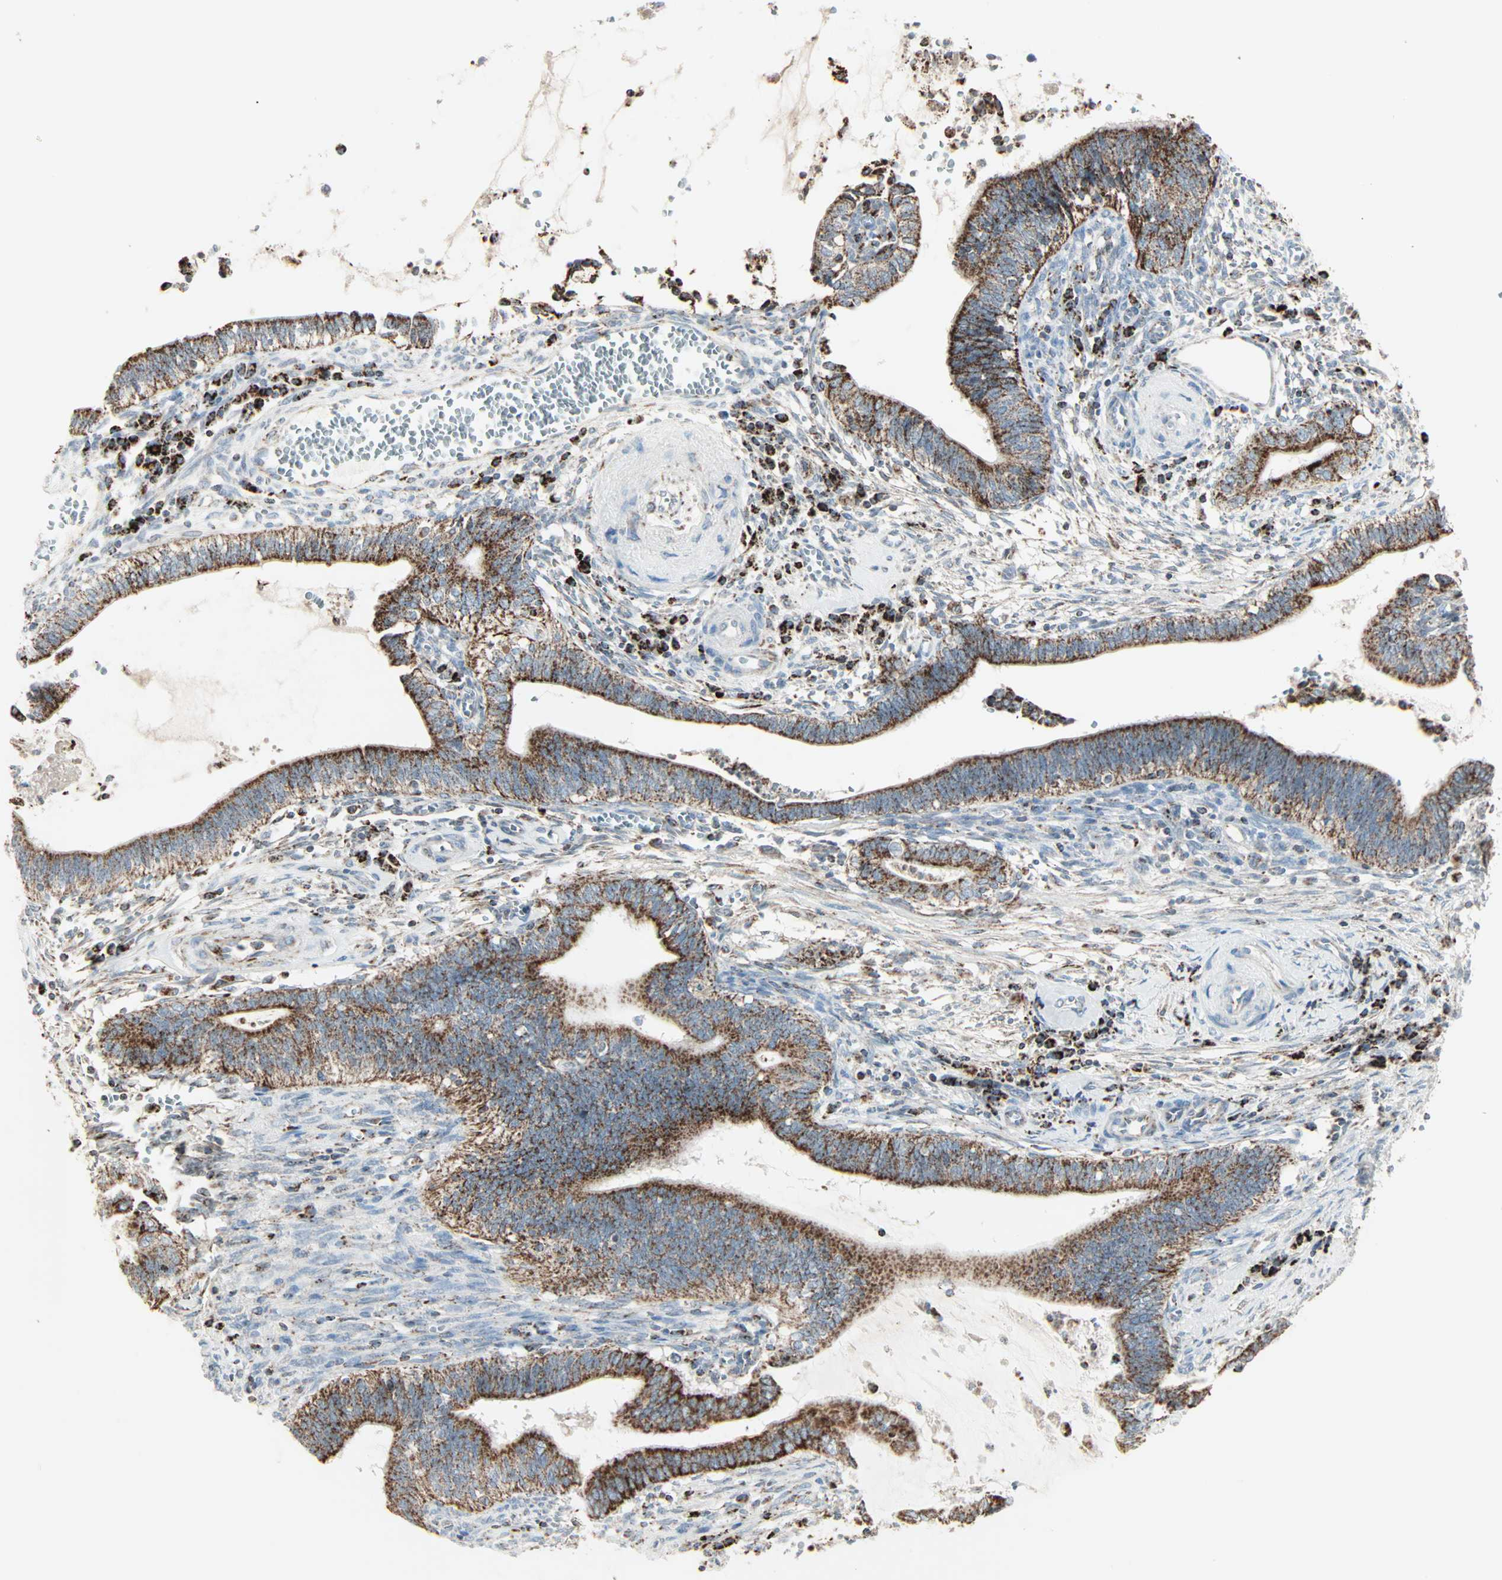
{"staining": {"intensity": "moderate", "quantity": ">75%", "location": "cytoplasmic/membranous"}, "tissue": "cervical cancer", "cell_type": "Tumor cells", "image_type": "cancer", "snomed": [{"axis": "morphology", "description": "Adenocarcinoma, NOS"}, {"axis": "topography", "description": "Cervix"}], "caption": "High-power microscopy captured an immunohistochemistry photomicrograph of cervical adenocarcinoma, revealing moderate cytoplasmic/membranous staining in about >75% of tumor cells.", "gene": "IDH2", "patient": {"sex": "female", "age": 44}}